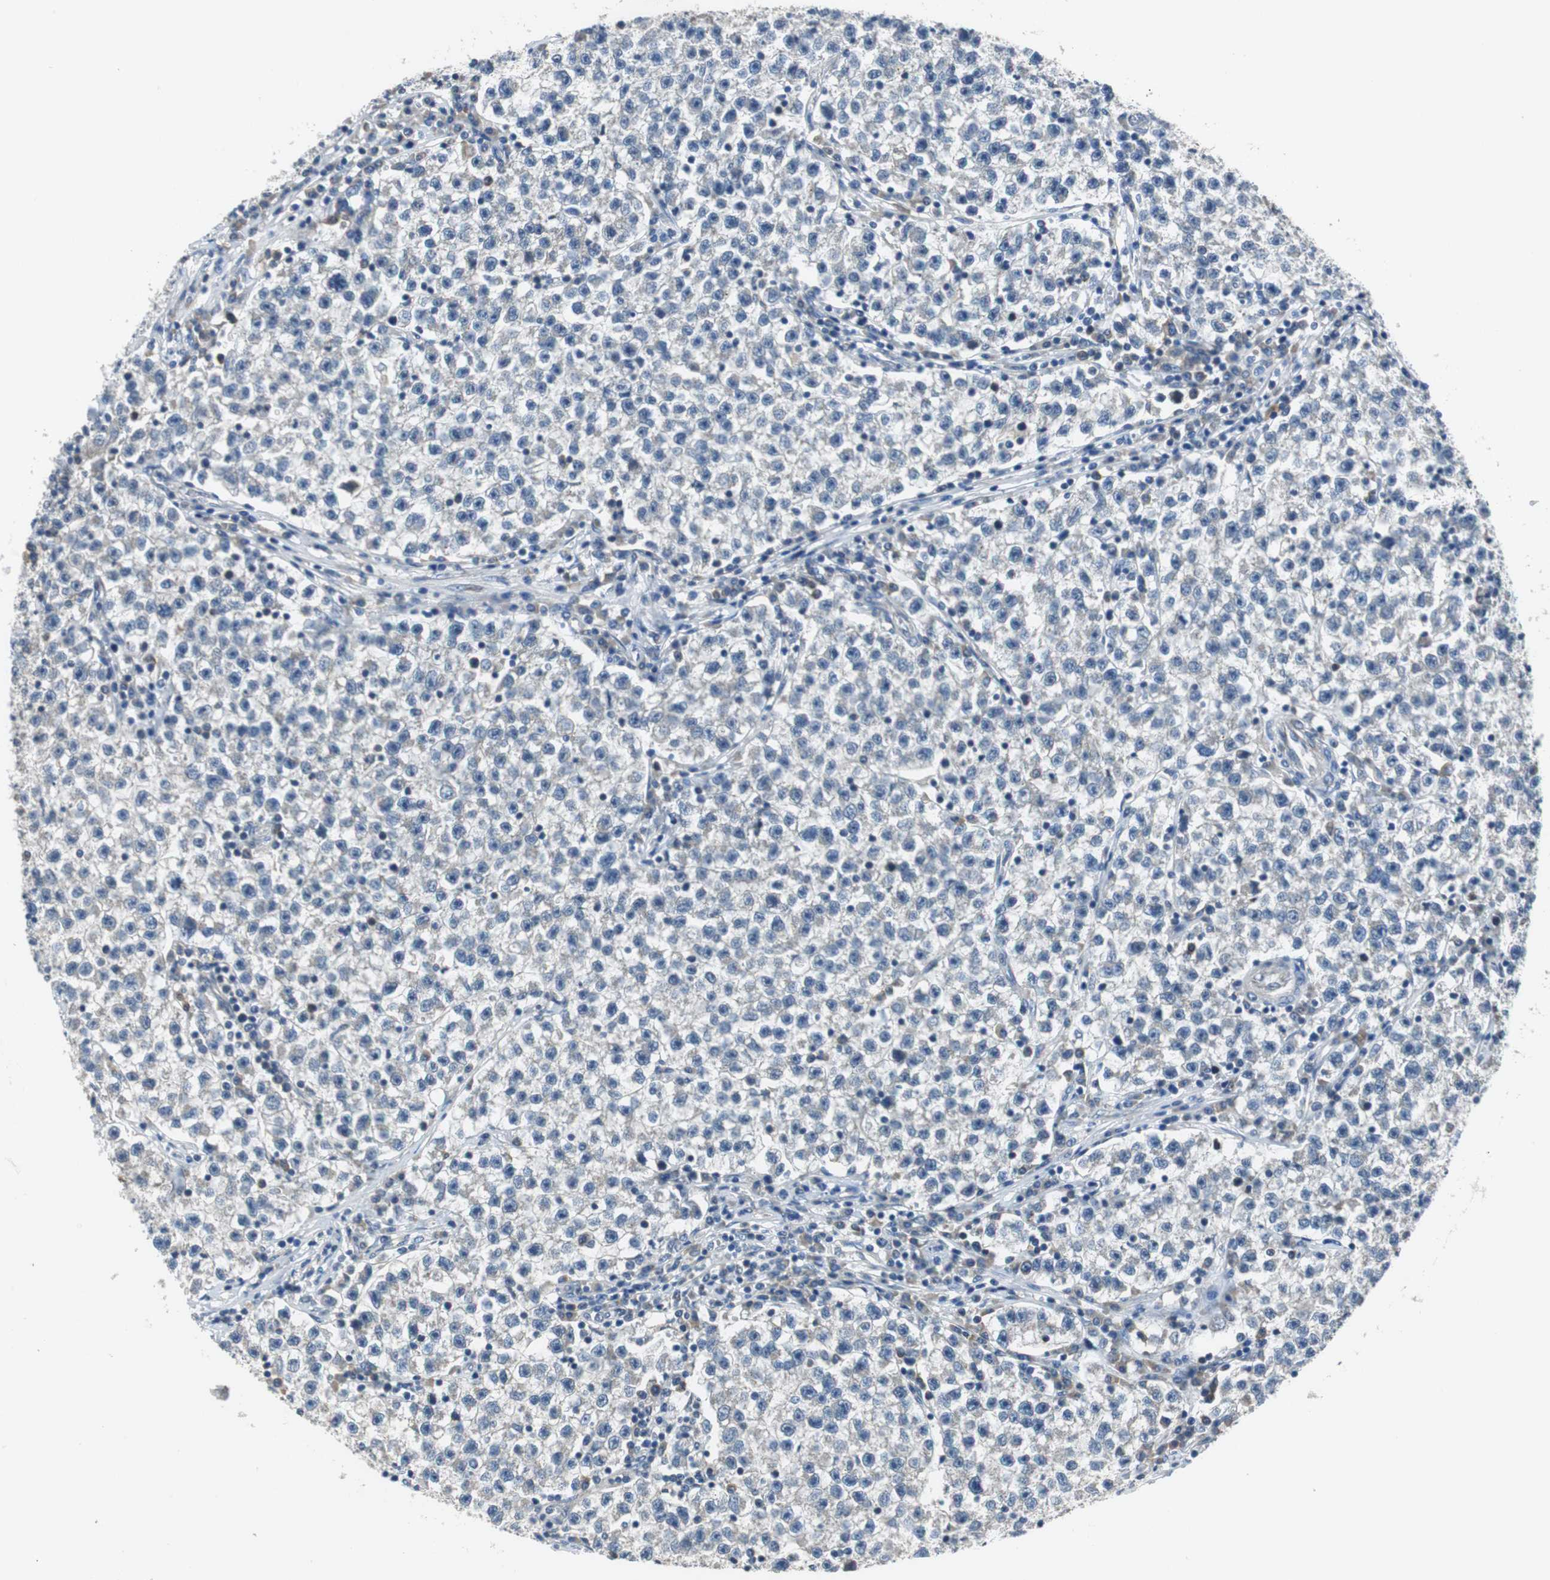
{"staining": {"intensity": "negative", "quantity": "none", "location": "none"}, "tissue": "testis cancer", "cell_type": "Tumor cells", "image_type": "cancer", "snomed": [{"axis": "morphology", "description": "Seminoma, NOS"}, {"axis": "topography", "description": "Testis"}], "caption": "Immunohistochemistry image of neoplastic tissue: human testis cancer (seminoma) stained with DAB (3,3'-diaminobenzidine) demonstrates no significant protein staining in tumor cells. (Stains: DAB (3,3'-diaminobenzidine) immunohistochemistry (IHC) with hematoxylin counter stain, Microscopy: brightfield microscopy at high magnification).", "gene": "FADS2", "patient": {"sex": "male", "age": 22}}